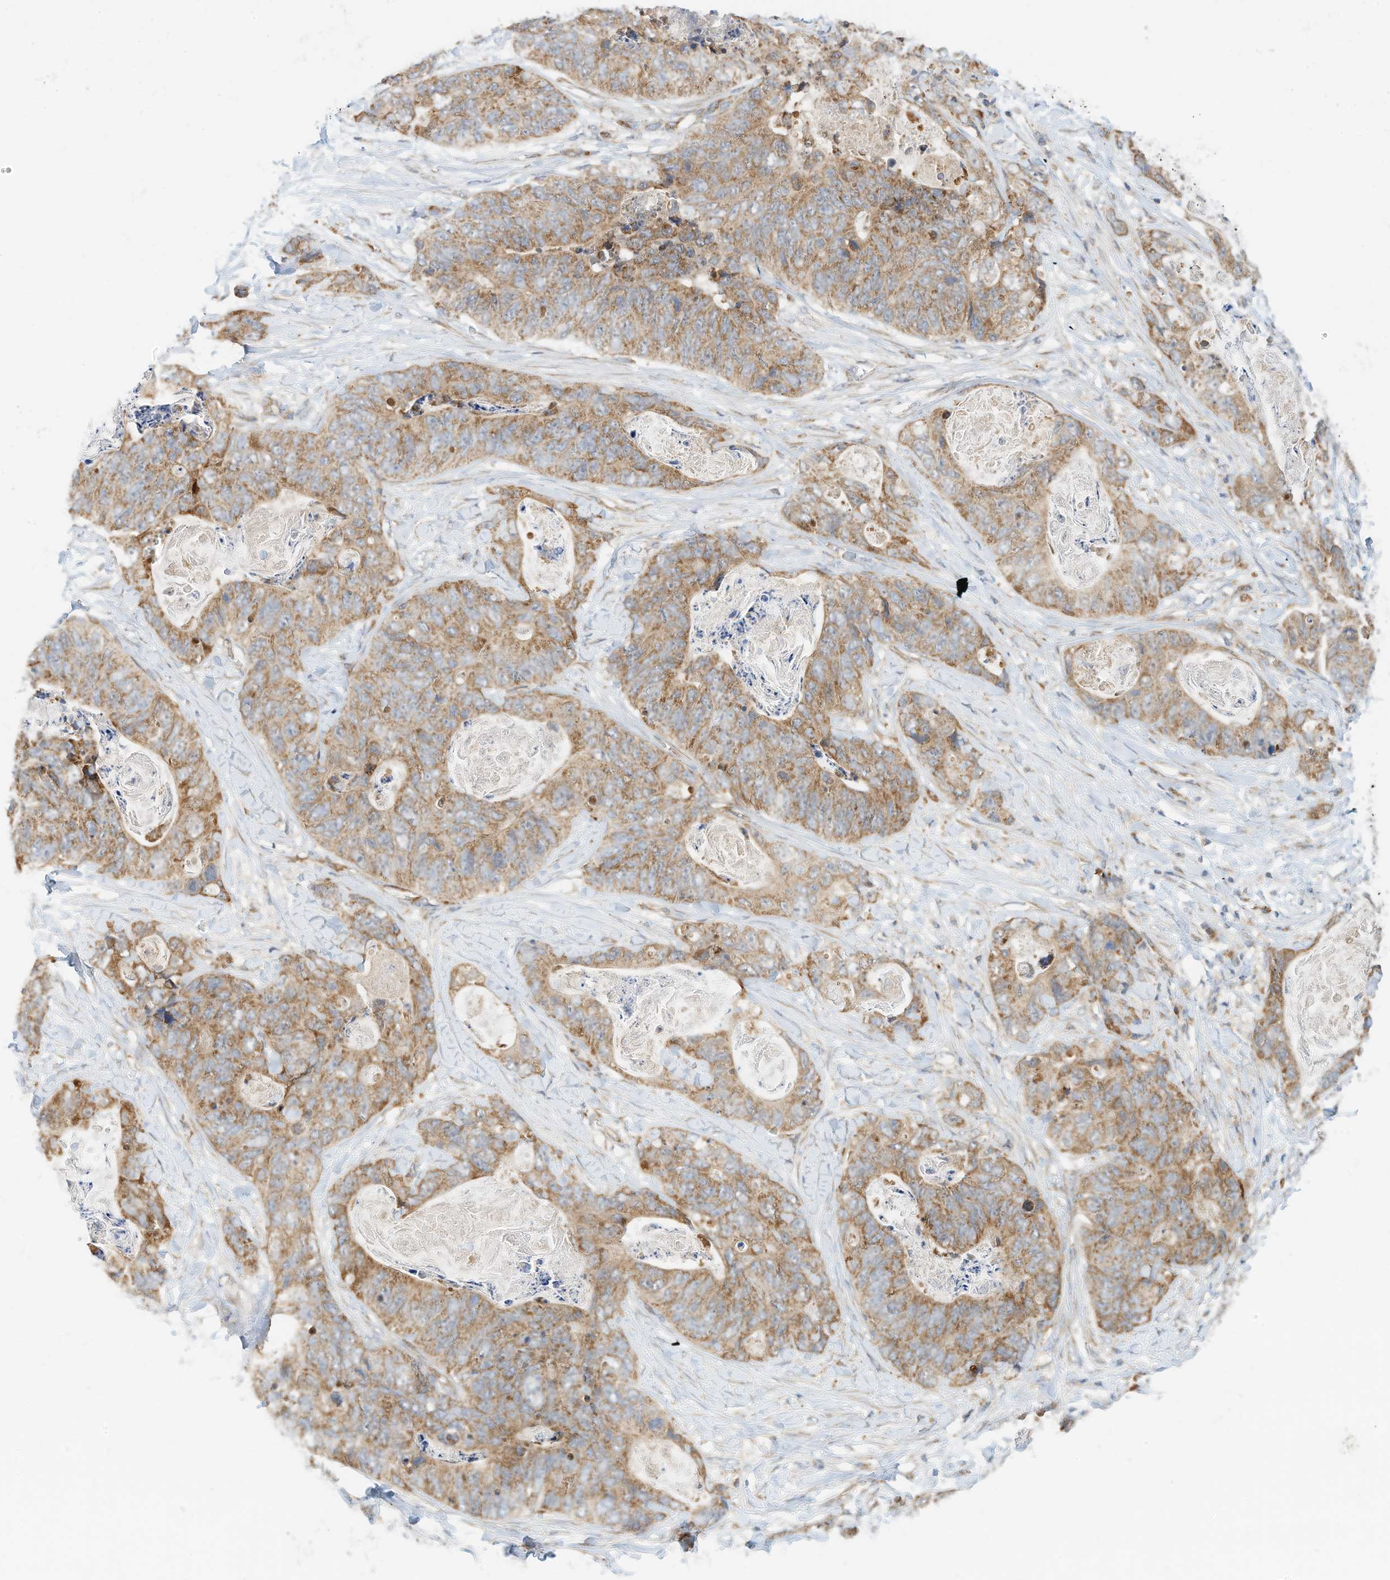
{"staining": {"intensity": "moderate", "quantity": ">75%", "location": "cytoplasmic/membranous"}, "tissue": "stomach cancer", "cell_type": "Tumor cells", "image_type": "cancer", "snomed": [{"axis": "morphology", "description": "Adenocarcinoma, NOS"}, {"axis": "topography", "description": "Stomach"}], "caption": "About >75% of tumor cells in human adenocarcinoma (stomach) display moderate cytoplasmic/membranous protein staining as visualized by brown immunohistochemical staining.", "gene": "METTL6", "patient": {"sex": "female", "age": 89}}